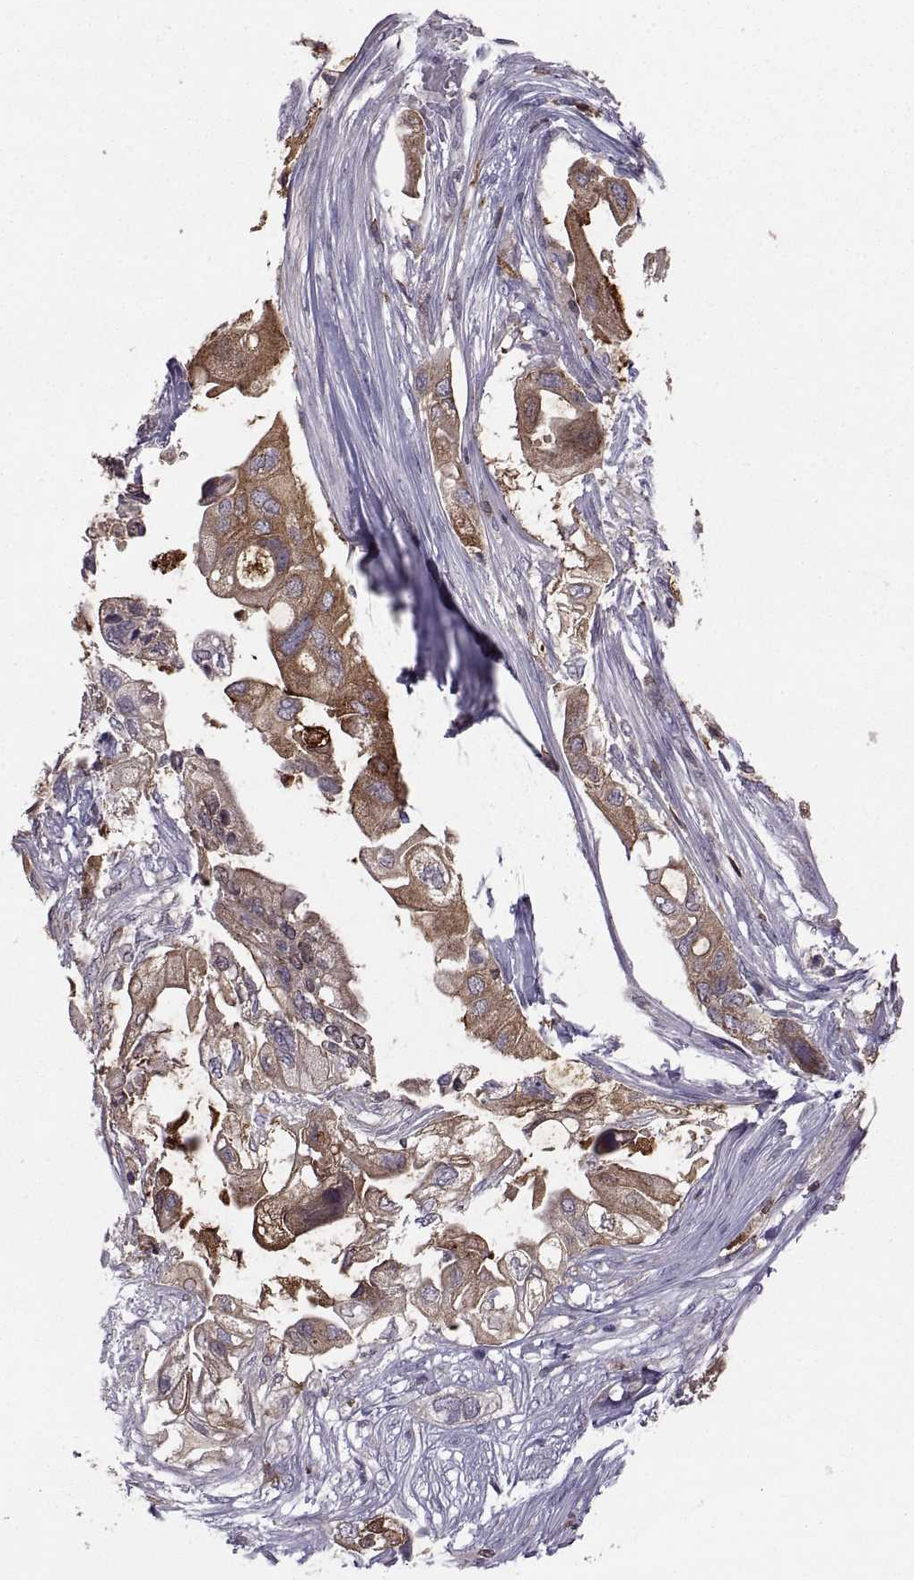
{"staining": {"intensity": "moderate", "quantity": "<25%", "location": "cytoplasmic/membranous"}, "tissue": "pancreatic cancer", "cell_type": "Tumor cells", "image_type": "cancer", "snomed": [{"axis": "morphology", "description": "Adenocarcinoma, NOS"}, {"axis": "topography", "description": "Pancreas"}], "caption": "Protein analysis of pancreatic adenocarcinoma tissue shows moderate cytoplasmic/membranous expression in about <25% of tumor cells. (IHC, brightfield microscopy, high magnification).", "gene": "EZR", "patient": {"sex": "female", "age": 72}}